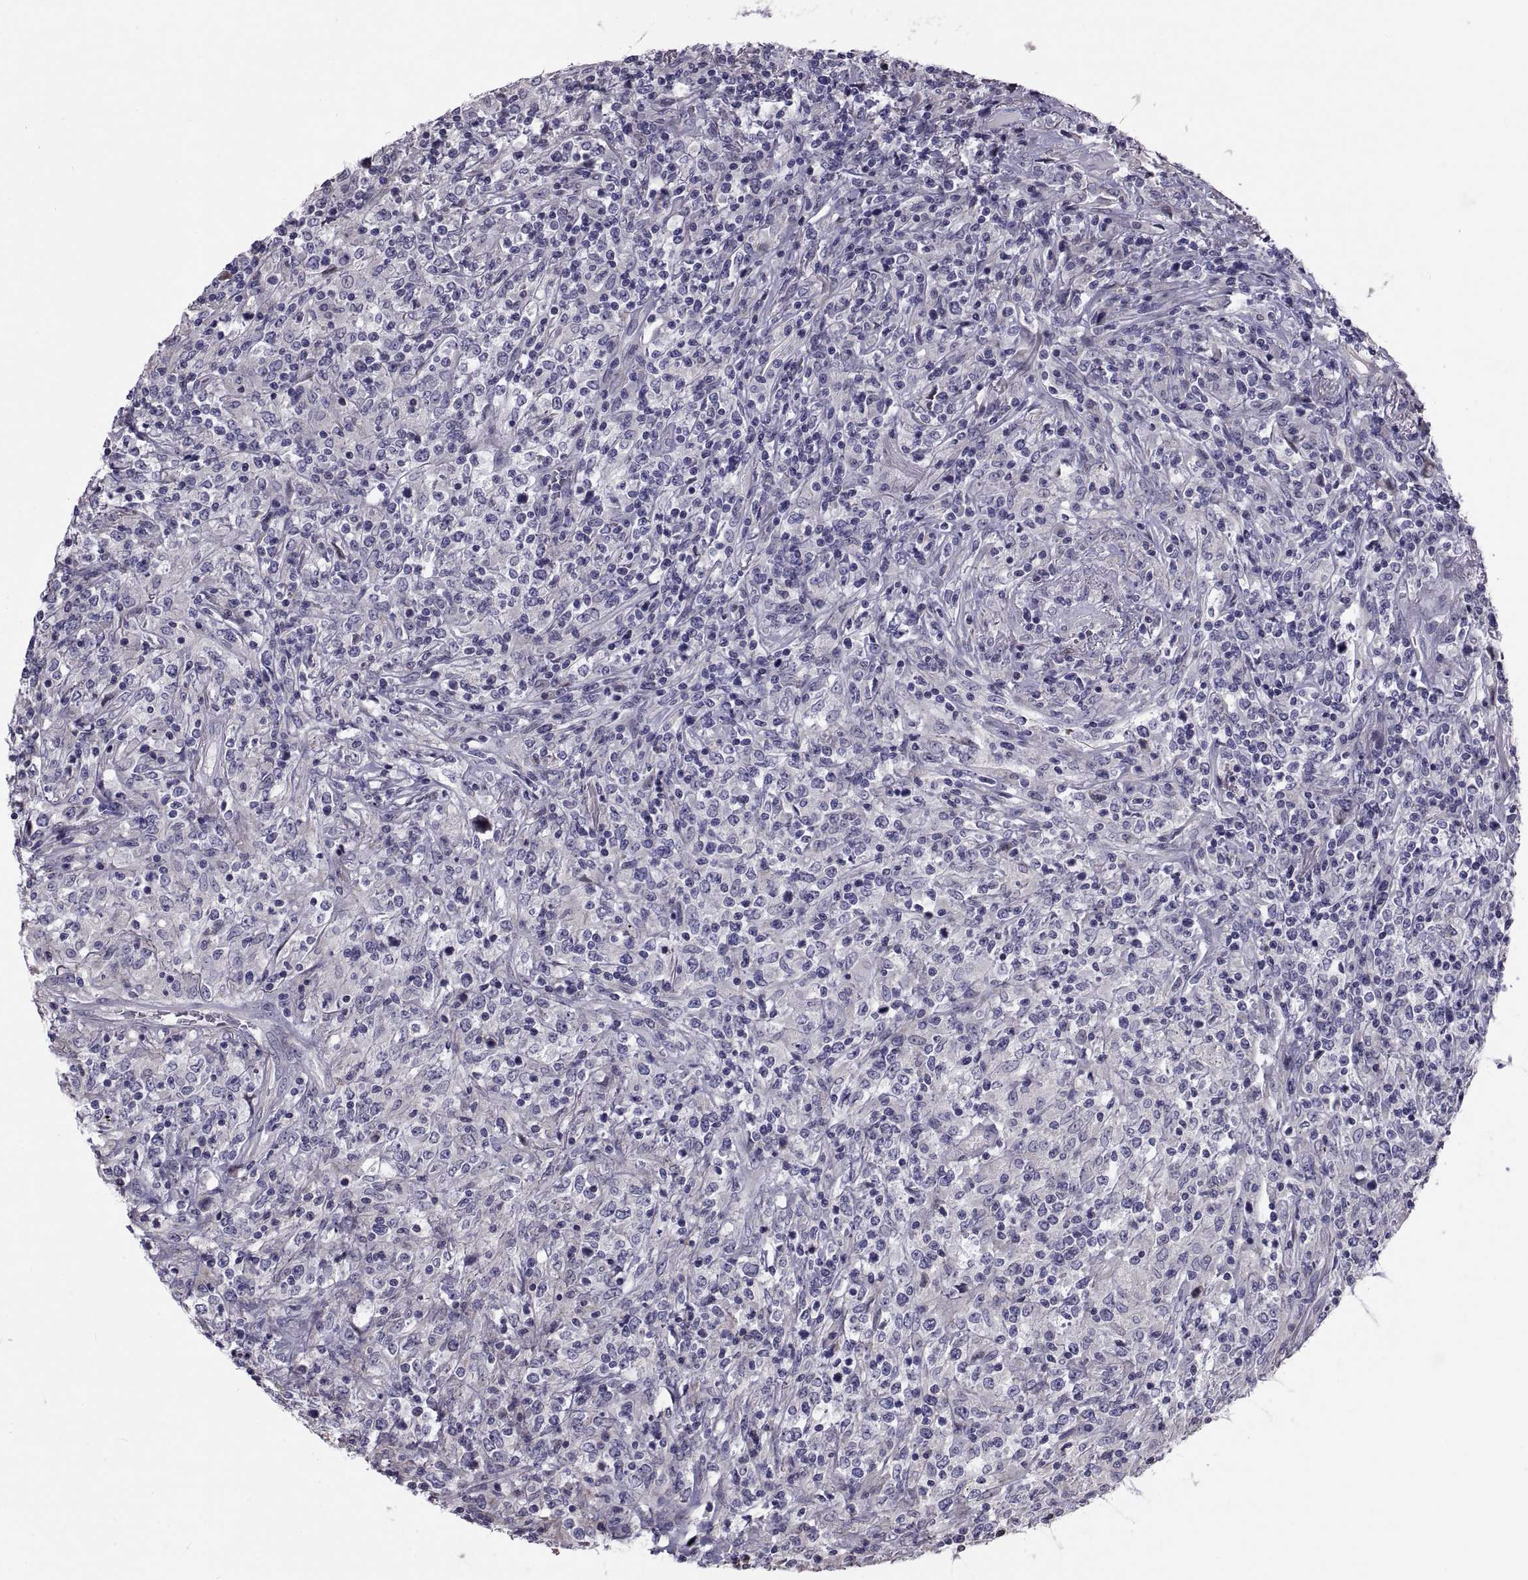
{"staining": {"intensity": "negative", "quantity": "none", "location": "none"}, "tissue": "lymphoma", "cell_type": "Tumor cells", "image_type": "cancer", "snomed": [{"axis": "morphology", "description": "Malignant lymphoma, non-Hodgkin's type, High grade"}, {"axis": "topography", "description": "Lung"}], "caption": "High magnification brightfield microscopy of malignant lymphoma, non-Hodgkin's type (high-grade) stained with DAB (brown) and counterstained with hematoxylin (blue): tumor cells show no significant staining. (Immunohistochemistry, brightfield microscopy, high magnification).", "gene": "ANO1", "patient": {"sex": "male", "age": 79}}